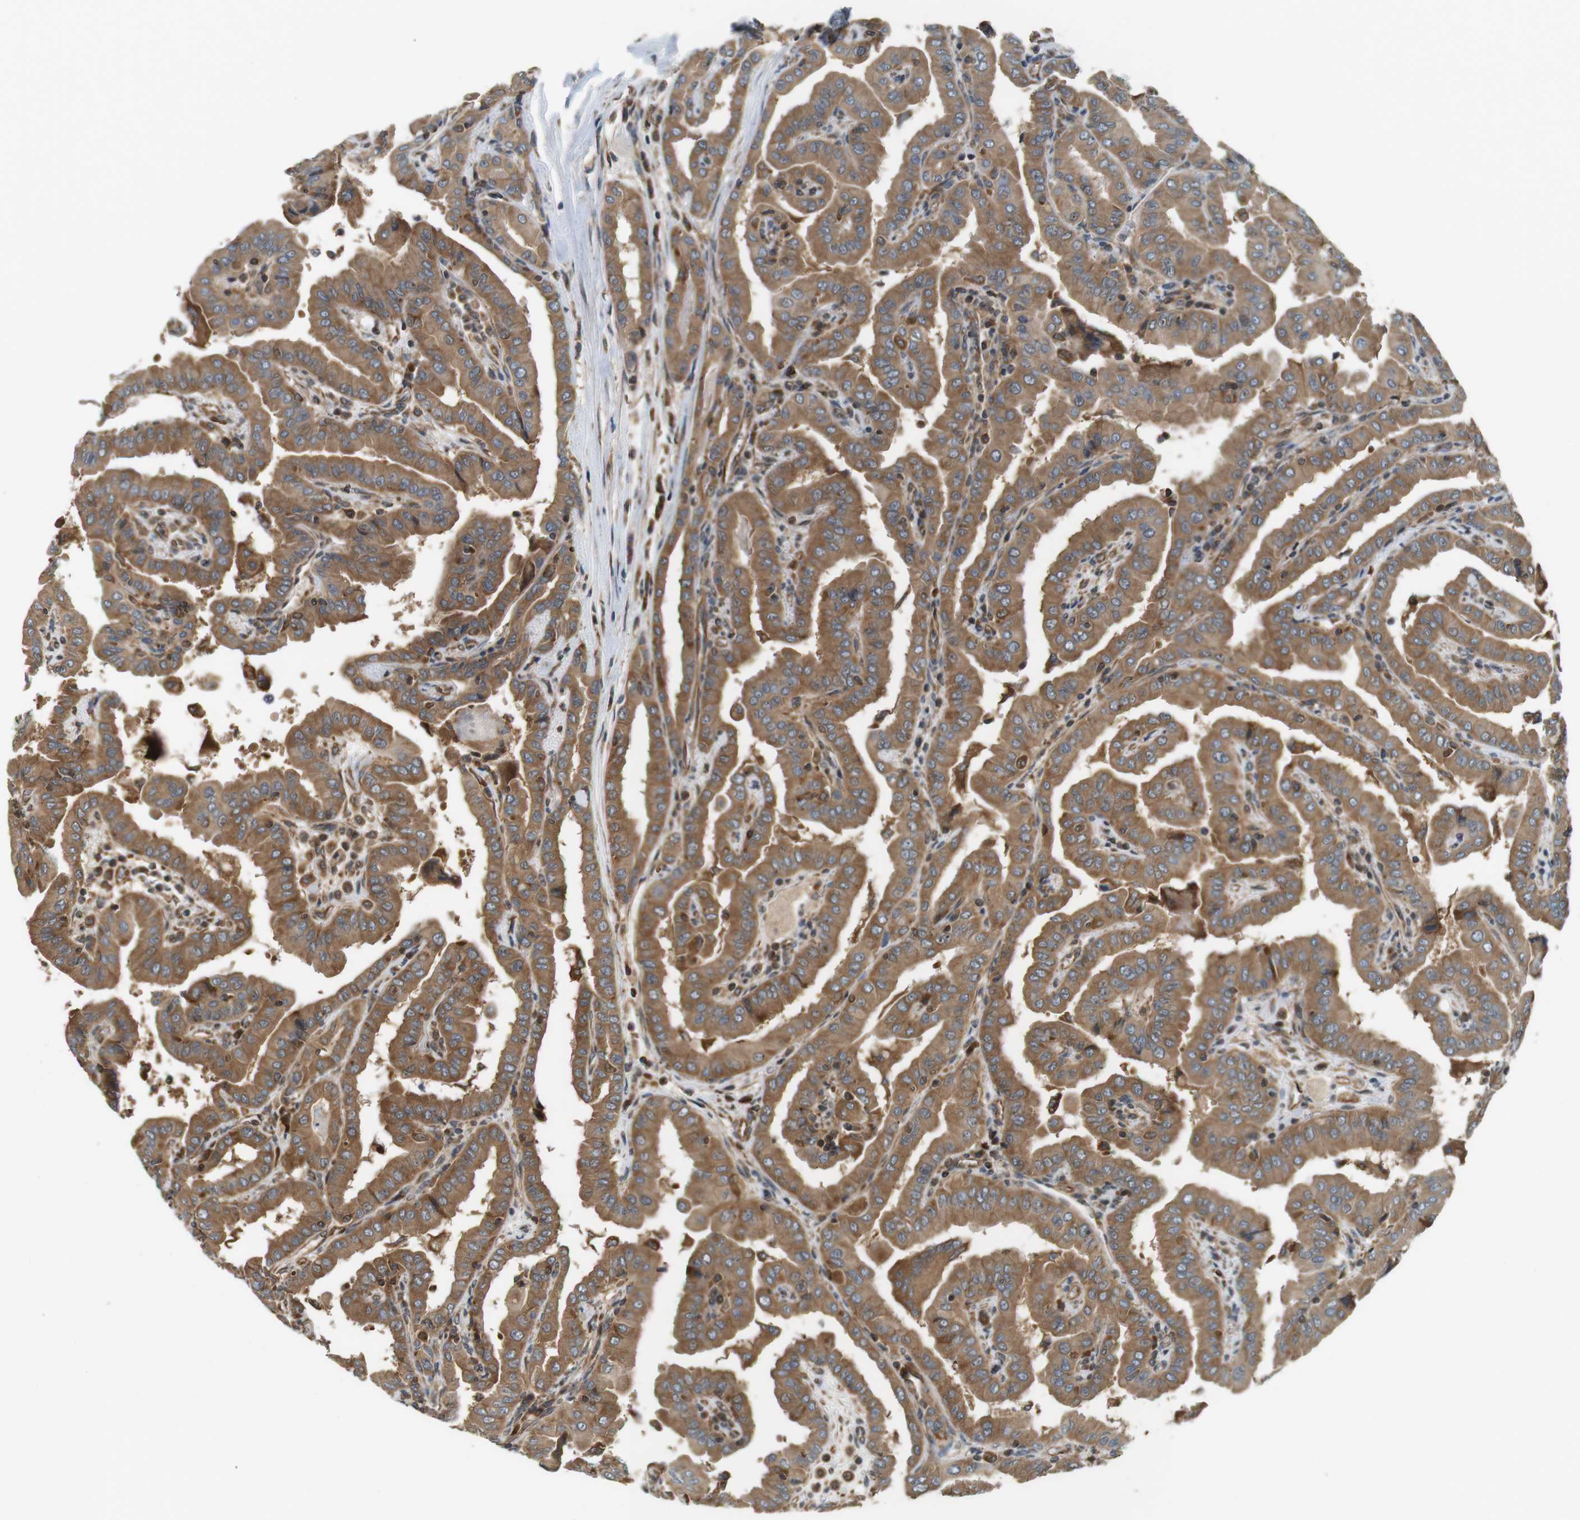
{"staining": {"intensity": "moderate", "quantity": ">75%", "location": "cytoplasmic/membranous"}, "tissue": "thyroid cancer", "cell_type": "Tumor cells", "image_type": "cancer", "snomed": [{"axis": "morphology", "description": "Papillary adenocarcinoma, NOS"}, {"axis": "topography", "description": "Thyroid gland"}], "caption": "Immunohistochemical staining of human papillary adenocarcinoma (thyroid) shows moderate cytoplasmic/membranous protein expression in about >75% of tumor cells.", "gene": "PA2G4", "patient": {"sex": "male", "age": 33}}